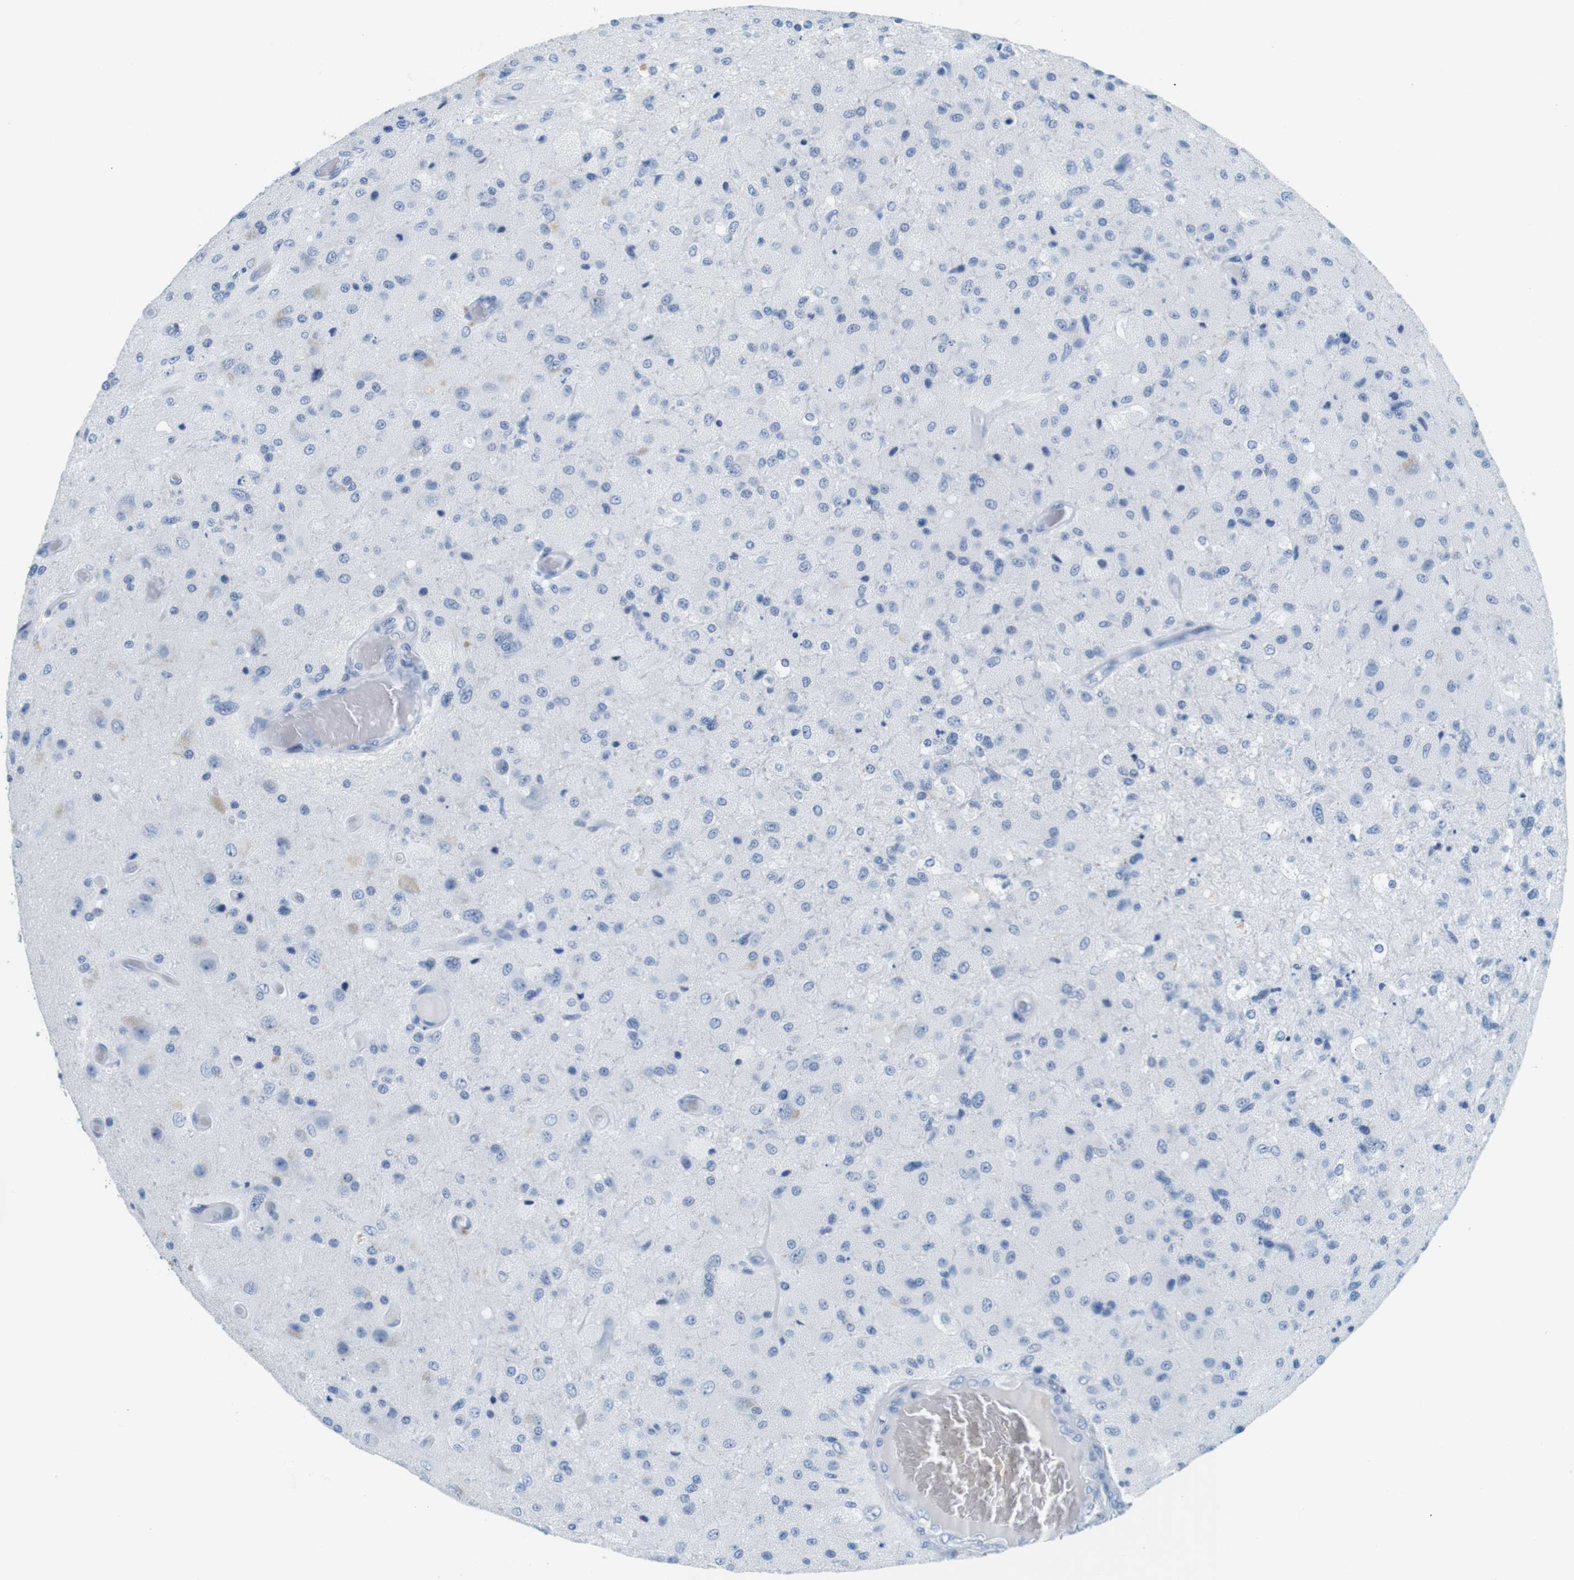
{"staining": {"intensity": "negative", "quantity": "none", "location": "none"}, "tissue": "glioma", "cell_type": "Tumor cells", "image_type": "cancer", "snomed": [{"axis": "morphology", "description": "Normal tissue, NOS"}, {"axis": "morphology", "description": "Glioma, malignant, High grade"}, {"axis": "topography", "description": "Cerebral cortex"}], "caption": "Immunohistochemistry image of neoplastic tissue: malignant glioma (high-grade) stained with DAB reveals no significant protein staining in tumor cells.", "gene": "CYP2C9", "patient": {"sex": "male", "age": 77}}